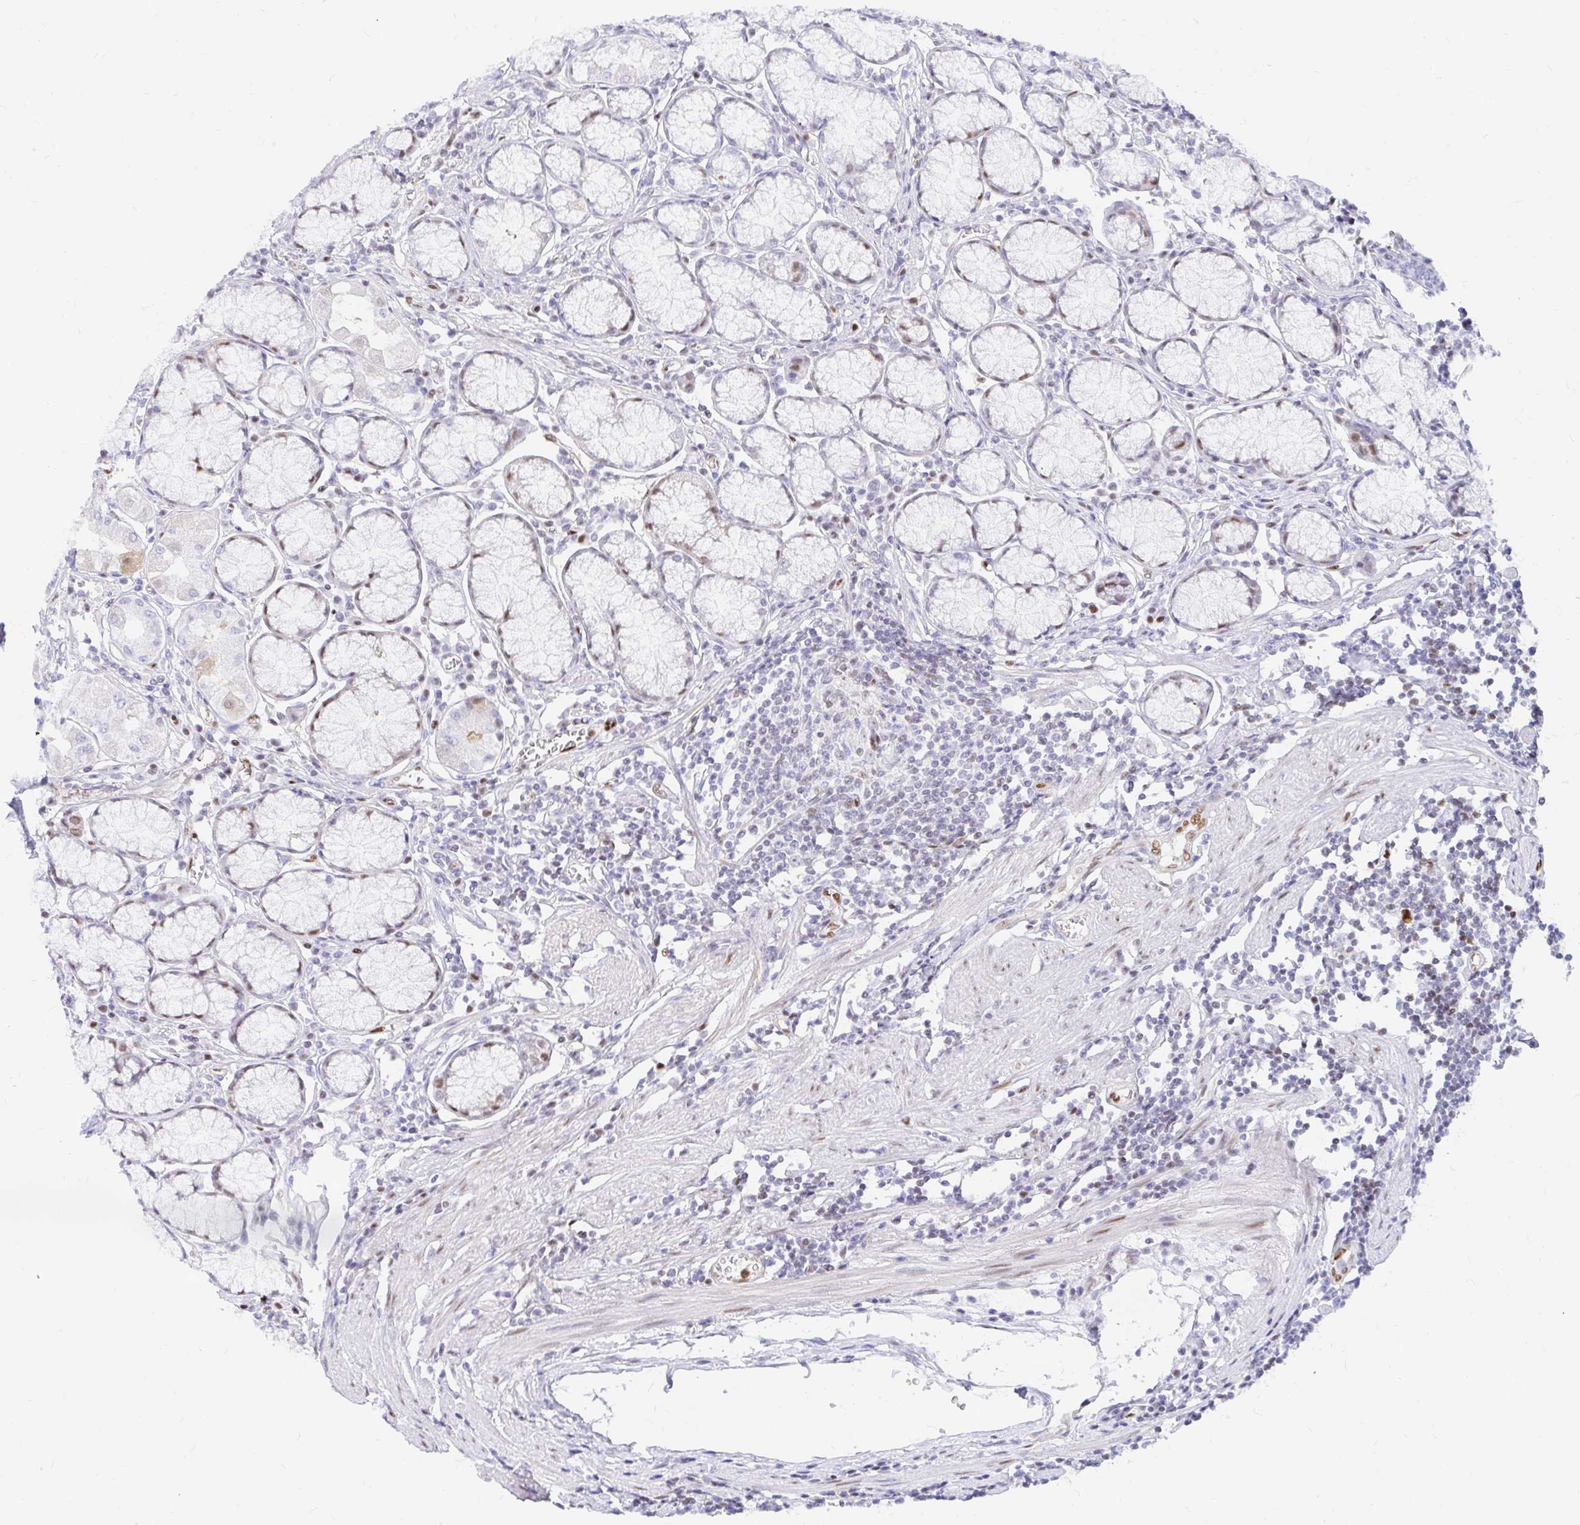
{"staining": {"intensity": "weak", "quantity": "<25%", "location": "nuclear"}, "tissue": "stomach", "cell_type": "Glandular cells", "image_type": "normal", "snomed": [{"axis": "morphology", "description": "Normal tissue, NOS"}, {"axis": "topography", "description": "Stomach"}], "caption": "Glandular cells show no significant protein expression in normal stomach. (DAB (3,3'-diaminobenzidine) immunohistochemistry (IHC), high magnification).", "gene": "HINFP", "patient": {"sex": "male", "age": 55}}